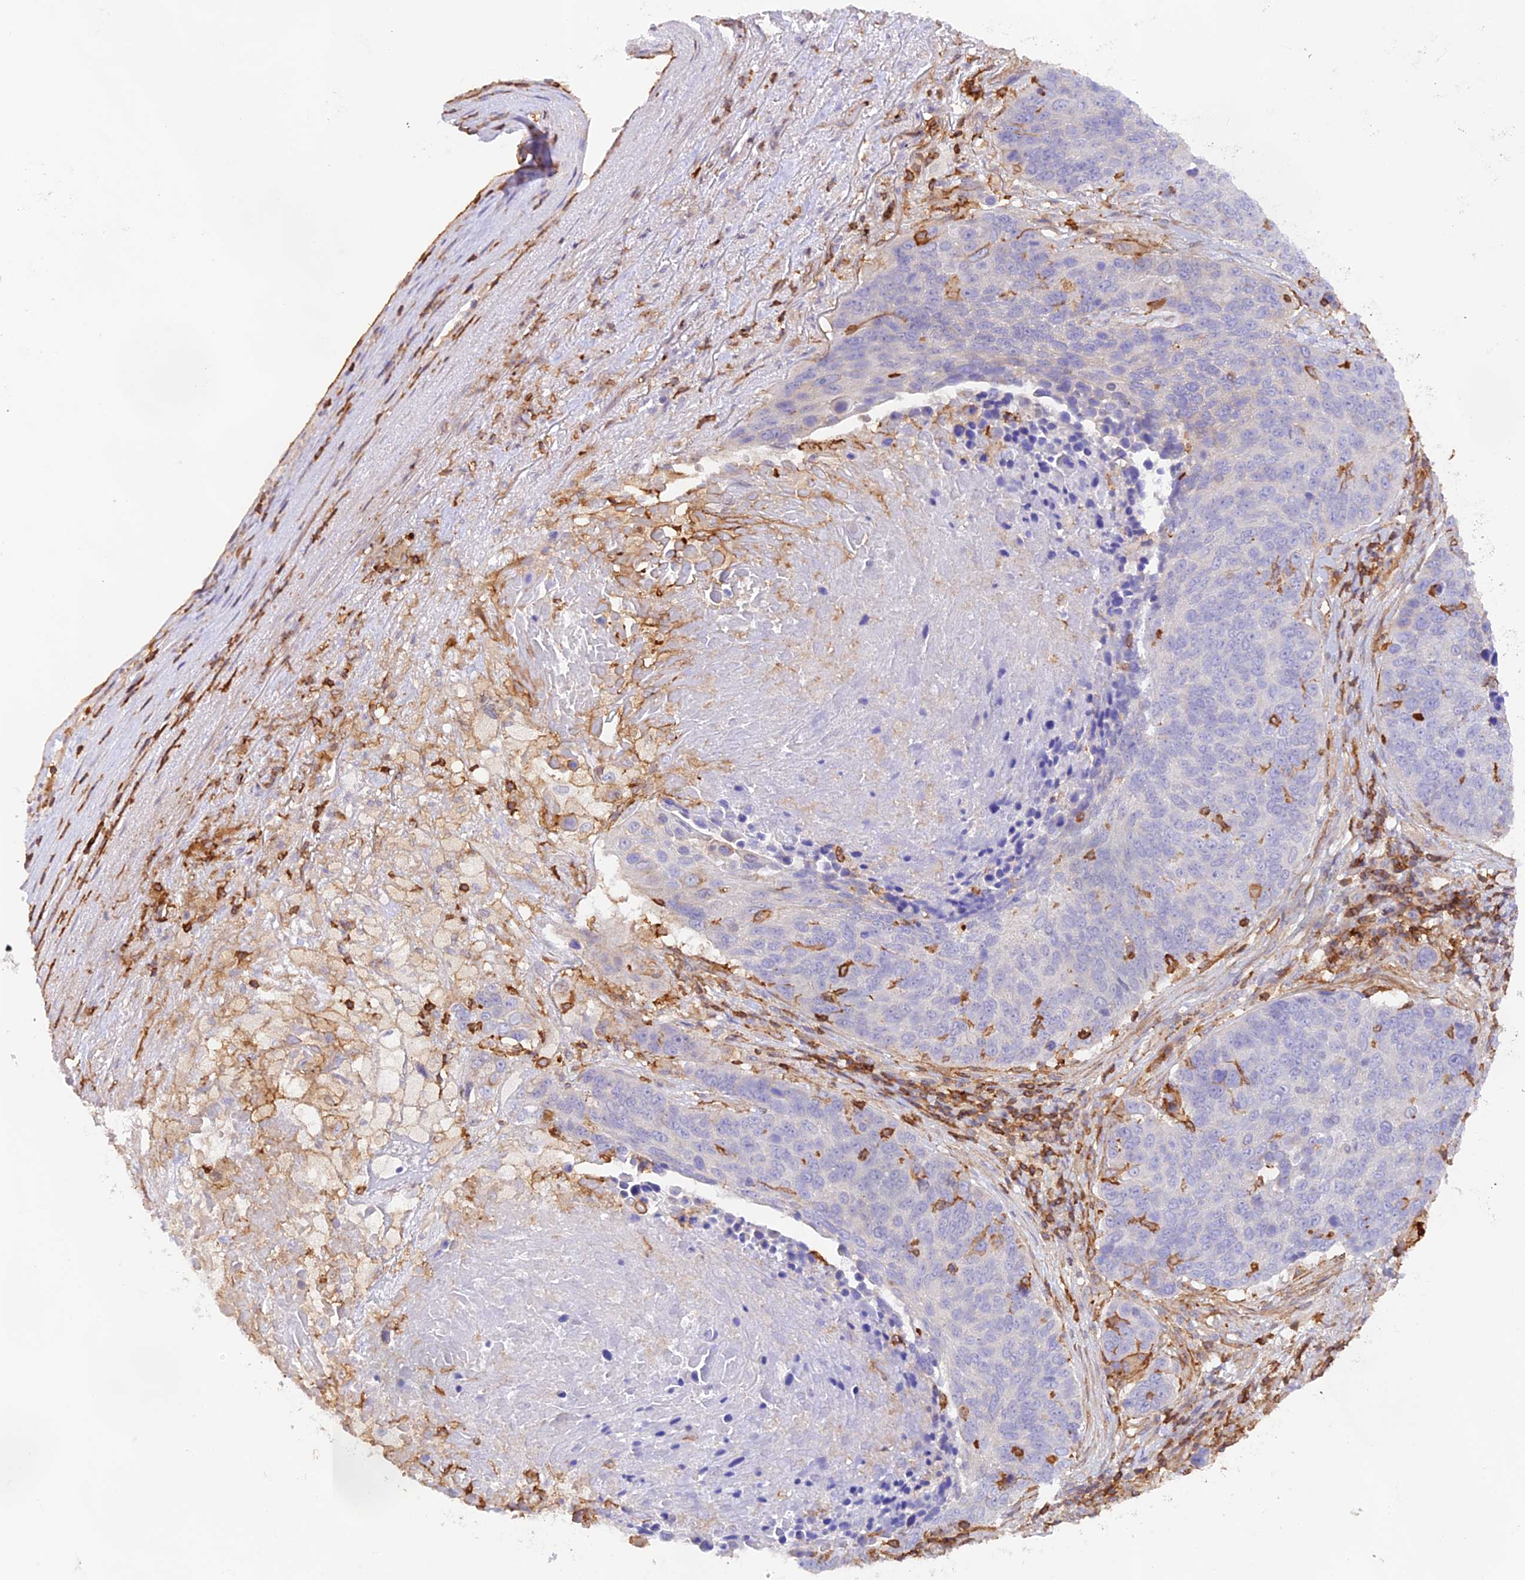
{"staining": {"intensity": "negative", "quantity": "none", "location": "none"}, "tissue": "lung cancer", "cell_type": "Tumor cells", "image_type": "cancer", "snomed": [{"axis": "morphology", "description": "Normal tissue, NOS"}, {"axis": "morphology", "description": "Squamous cell carcinoma, NOS"}, {"axis": "topography", "description": "Lymph node"}, {"axis": "topography", "description": "Lung"}], "caption": "IHC of human lung cancer demonstrates no staining in tumor cells.", "gene": "DENND1C", "patient": {"sex": "male", "age": 66}}